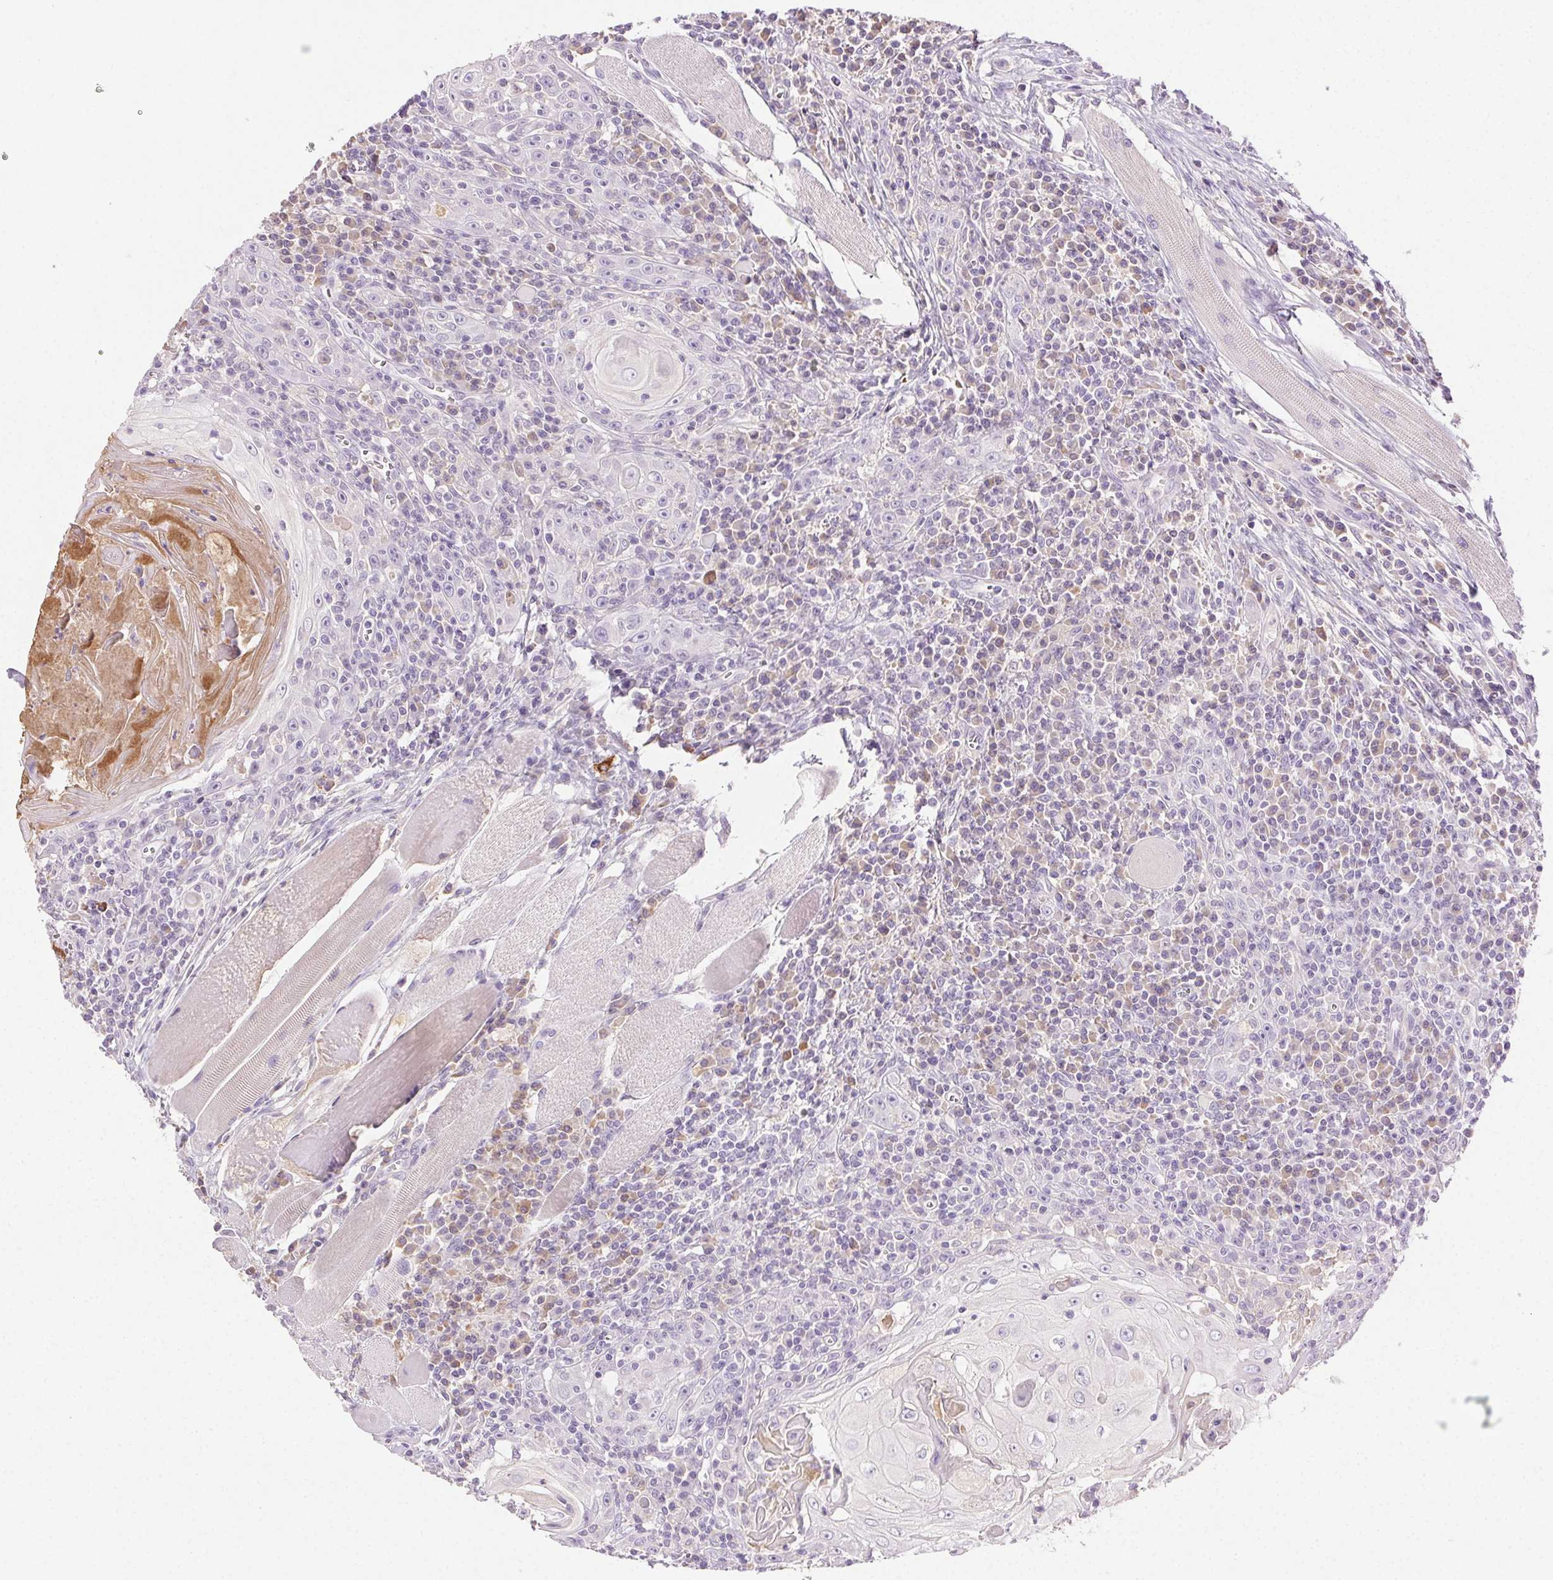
{"staining": {"intensity": "negative", "quantity": "none", "location": "none"}, "tissue": "head and neck cancer", "cell_type": "Tumor cells", "image_type": "cancer", "snomed": [{"axis": "morphology", "description": "Squamous cell carcinoma, NOS"}, {"axis": "topography", "description": "Head-Neck"}], "caption": "Head and neck squamous cell carcinoma was stained to show a protein in brown. There is no significant expression in tumor cells. The staining is performed using DAB (3,3'-diaminobenzidine) brown chromogen with nuclei counter-stained in using hematoxylin.", "gene": "BPIFB2", "patient": {"sex": "male", "age": 52}}